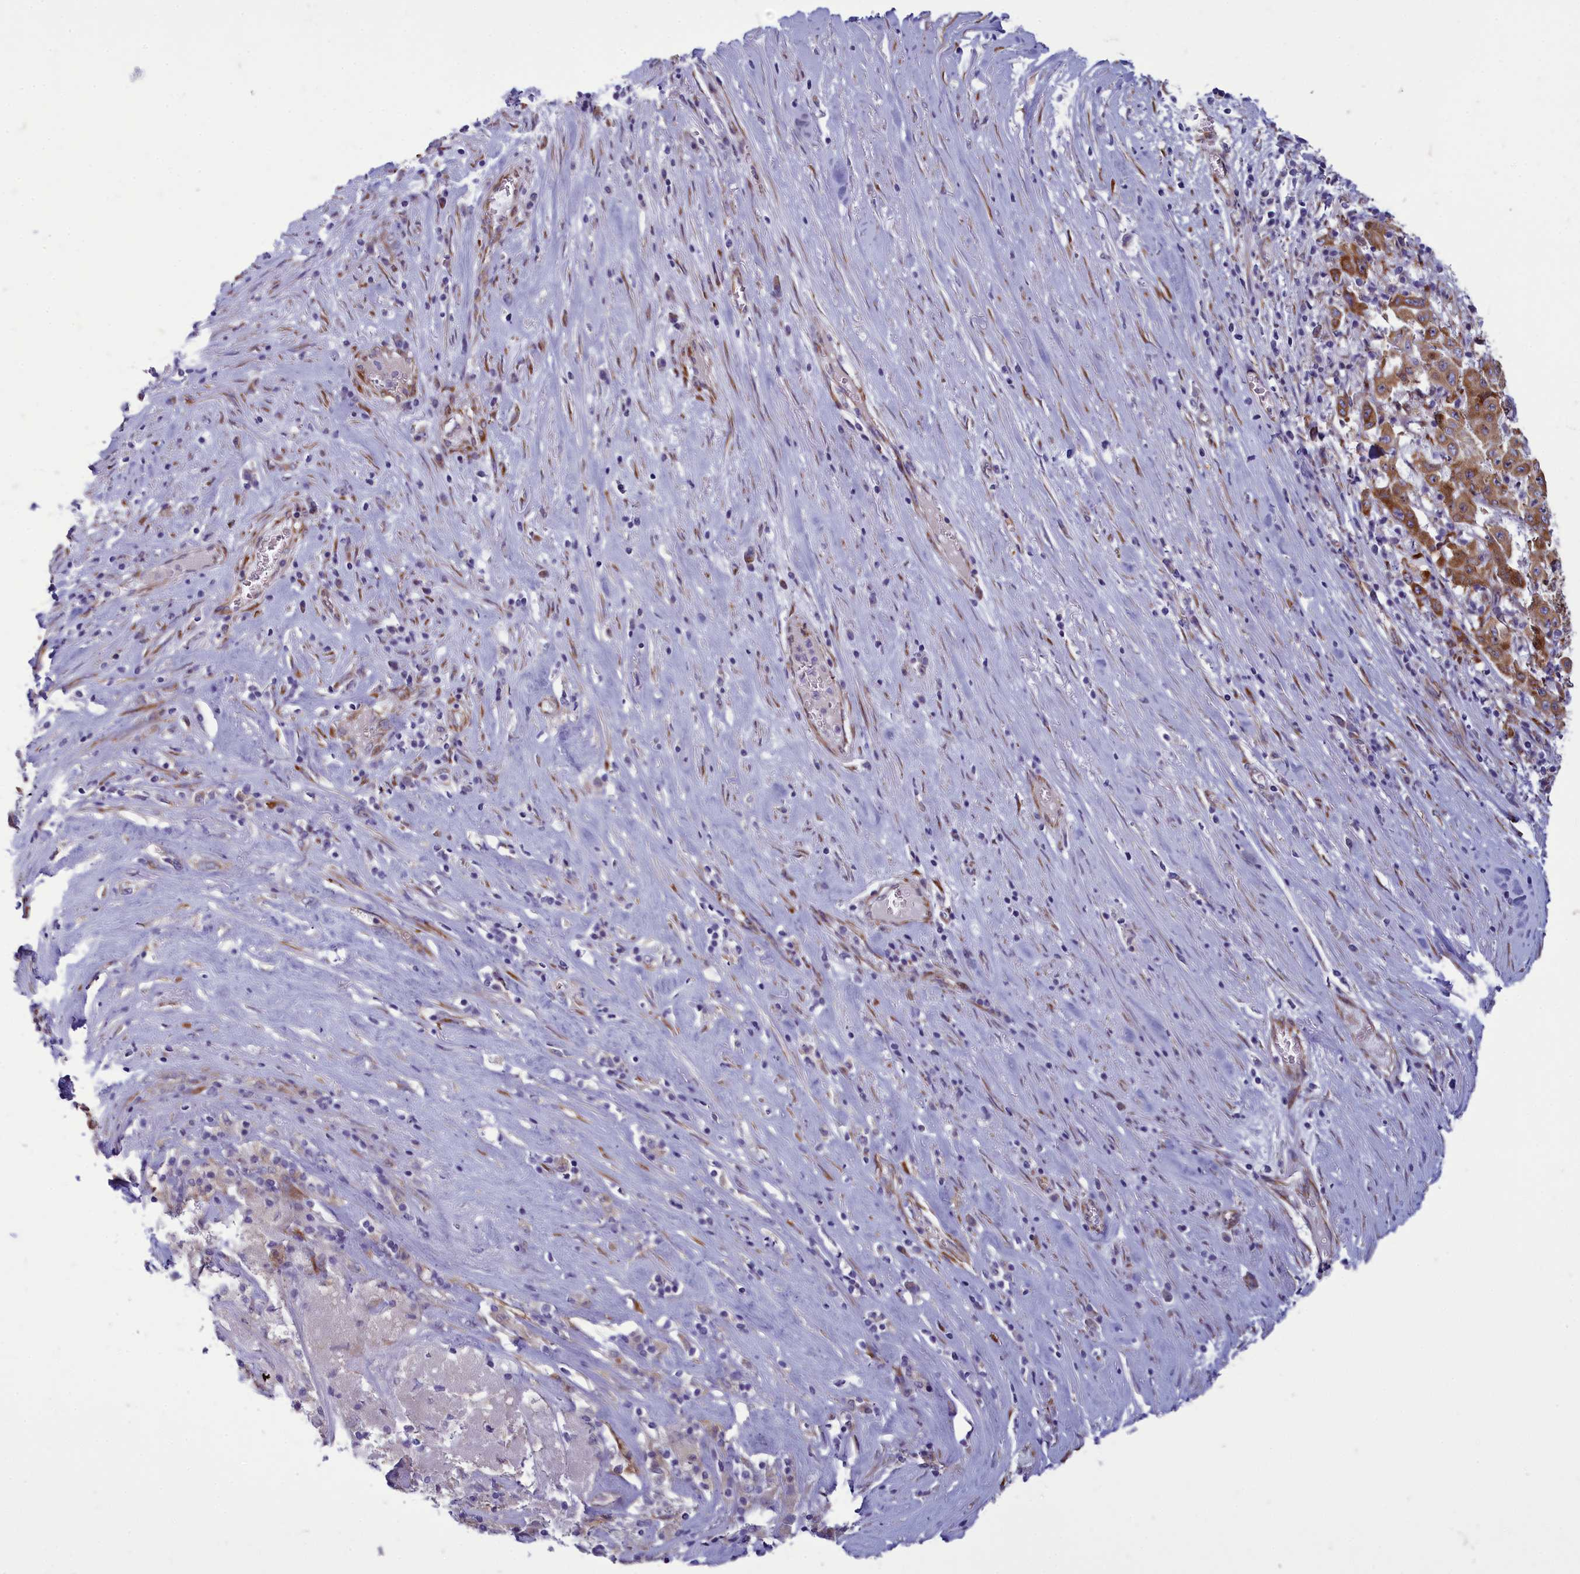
{"staining": {"intensity": "moderate", "quantity": ">75%", "location": "cytoplasmic/membranous"}, "tissue": "pancreatic cancer", "cell_type": "Tumor cells", "image_type": "cancer", "snomed": [{"axis": "morphology", "description": "Adenocarcinoma, NOS"}, {"axis": "topography", "description": "Pancreas"}], "caption": "Pancreatic cancer (adenocarcinoma) stained for a protein reveals moderate cytoplasmic/membranous positivity in tumor cells. (DAB IHC with brightfield microscopy, high magnification).", "gene": "CENATAC", "patient": {"sex": "male", "age": 63}}